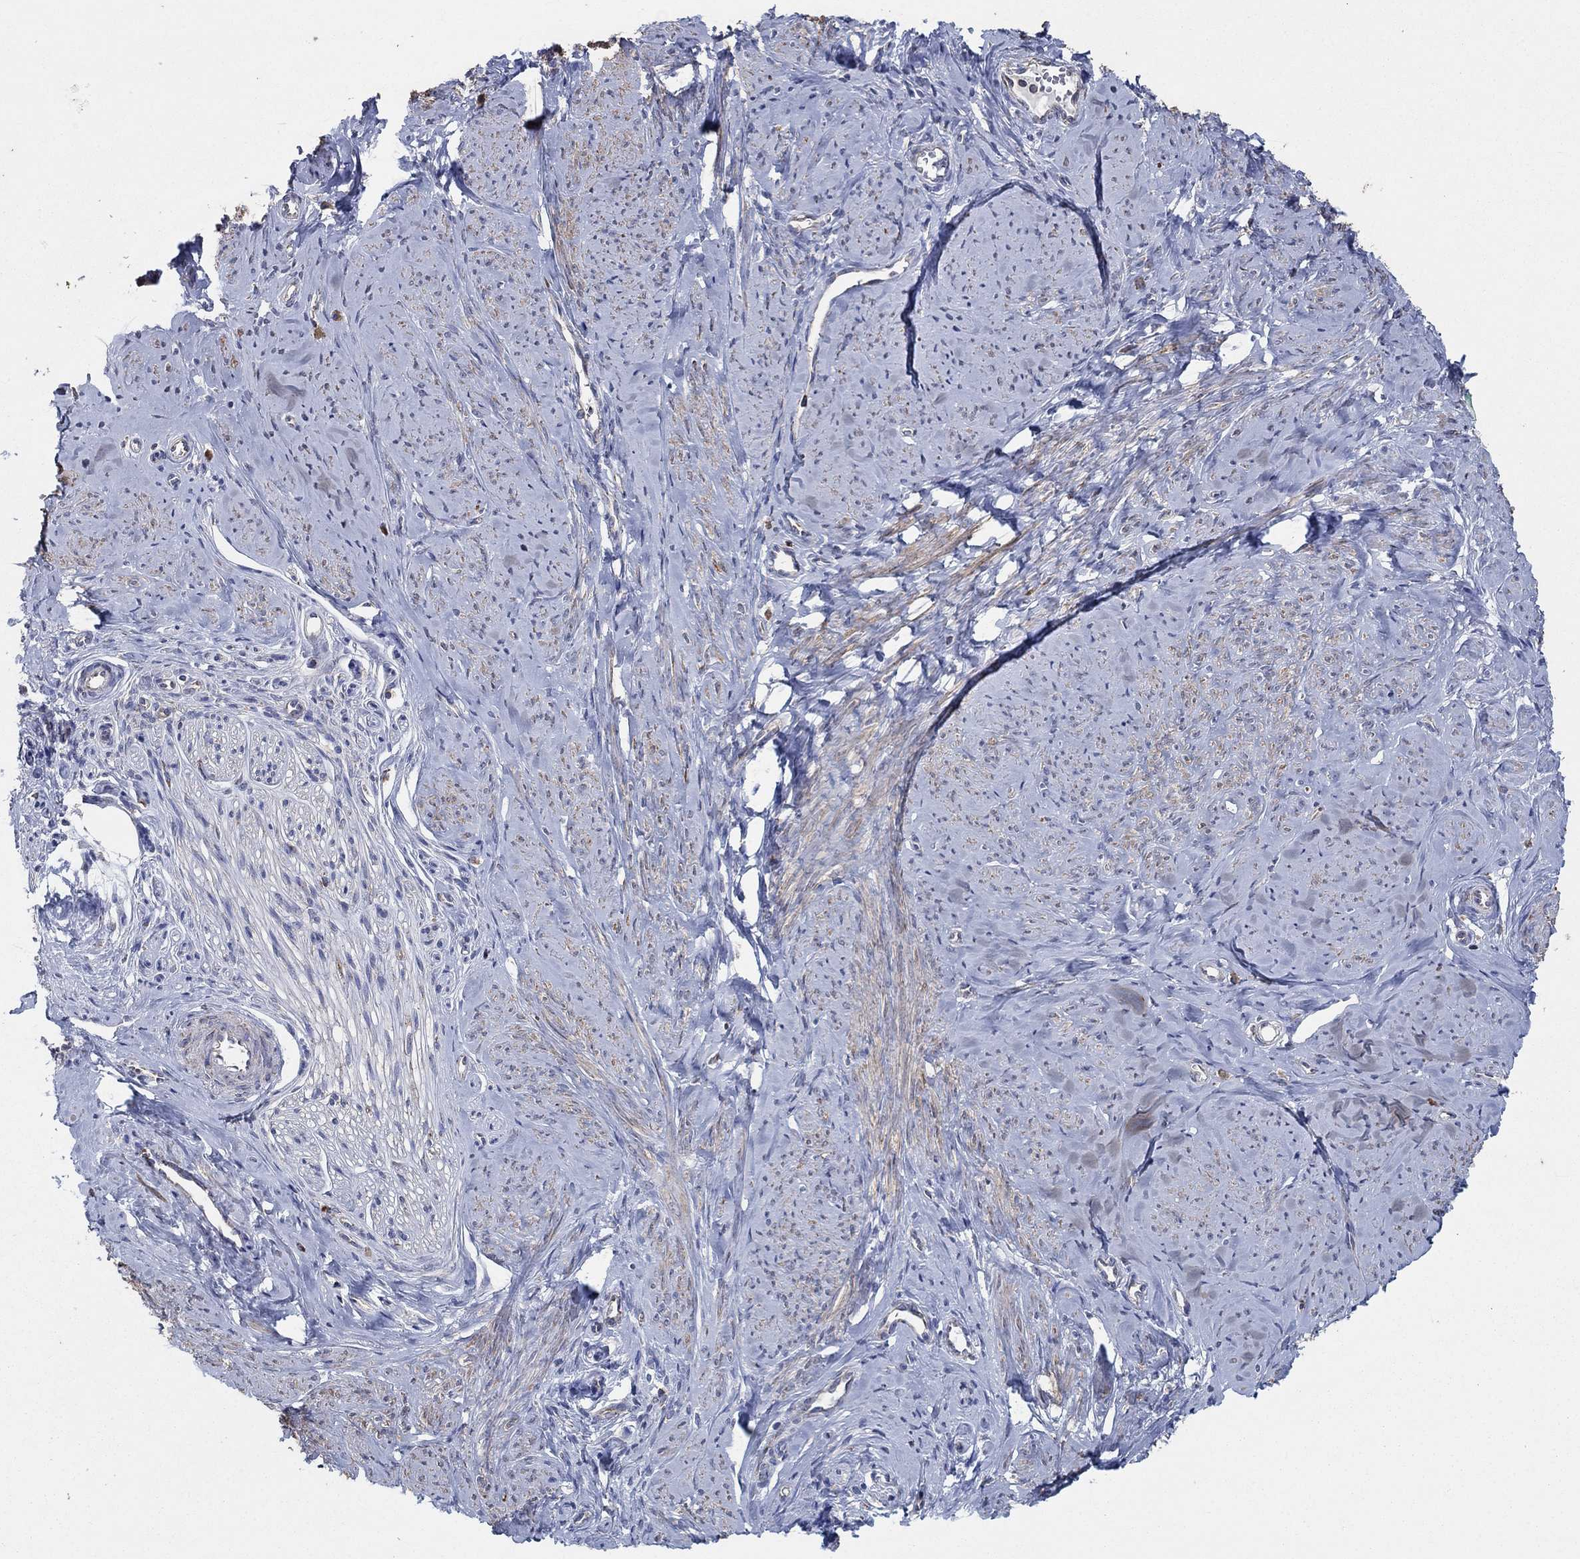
{"staining": {"intensity": "weak", "quantity": "25%-75%", "location": "cytoplasmic/membranous"}, "tissue": "smooth muscle", "cell_type": "Smooth muscle cells", "image_type": "normal", "snomed": [{"axis": "morphology", "description": "Normal tissue, NOS"}, {"axis": "topography", "description": "Smooth muscle"}], "caption": "A micrograph of smooth muscle stained for a protein reveals weak cytoplasmic/membranous brown staining in smooth muscle cells.", "gene": "NCEH1", "patient": {"sex": "female", "age": 48}}